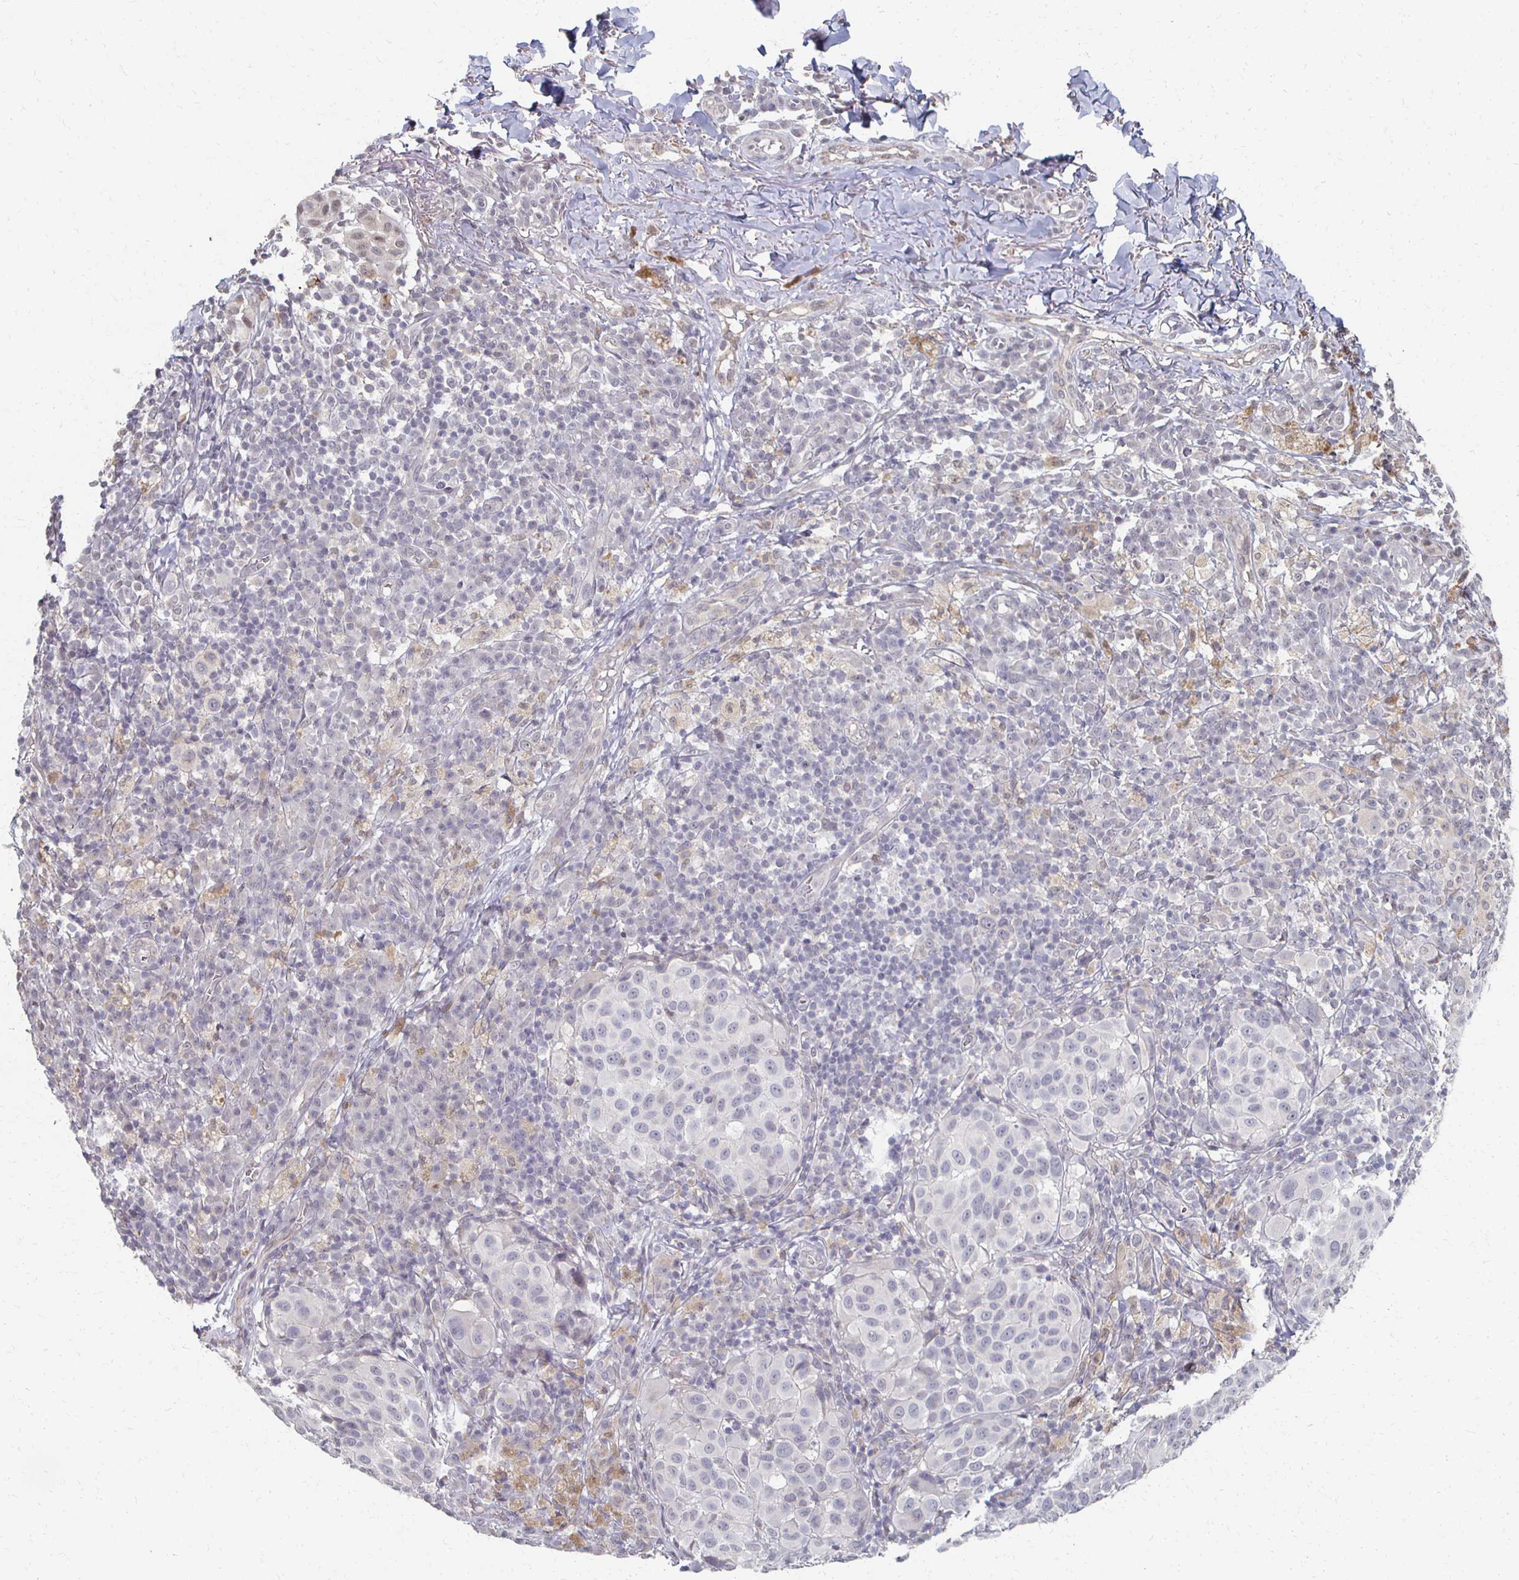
{"staining": {"intensity": "negative", "quantity": "none", "location": "none"}, "tissue": "melanoma", "cell_type": "Tumor cells", "image_type": "cancer", "snomed": [{"axis": "morphology", "description": "Malignant melanoma, NOS"}, {"axis": "topography", "description": "Skin"}], "caption": "Histopathology image shows no significant protein positivity in tumor cells of melanoma. Nuclei are stained in blue.", "gene": "DAB1", "patient": {"sex": "male", "age": 38}}